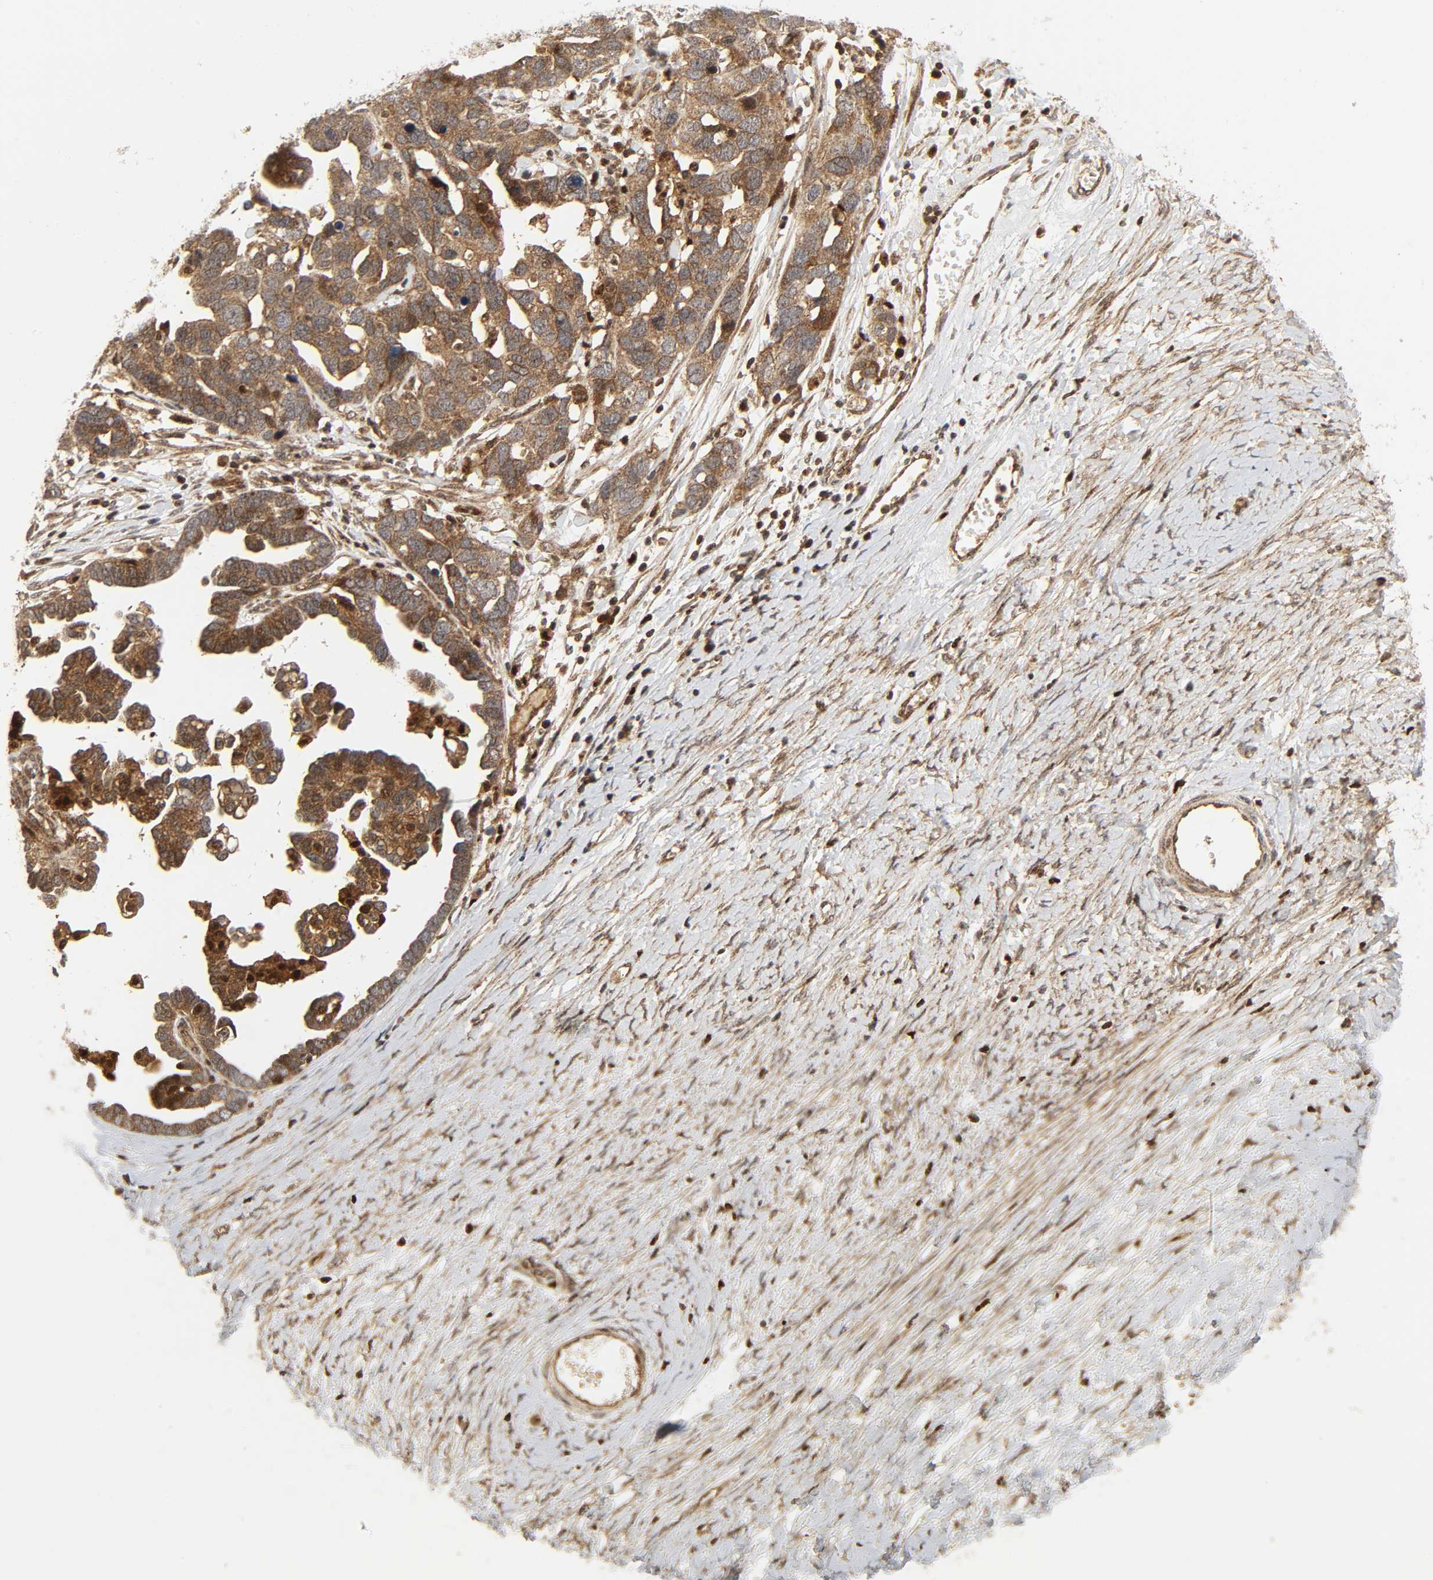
{"staining": {"intensity": "moderate", "quantity": ">75%", "location": "cytoplasmic/membranous"}, "tissue": "ovarian cancer", "cell_type": "Tumor cells", "image_type": "cancer", "snomed": [{"axis": "morphology", "description": "Cystadenocarcinoma, serous, NOS"}, {"axis": "topography", "description": "Ovary"}], "caption": "A photomicrograph of human ovarian cancer (serous cystadenocarcinoma) stained for a protein shows moderate cytoplasmic/membranous brown staining in tumor cells.", "gene": "CHUK", "patient": {"sex": "female", "age": 54}}